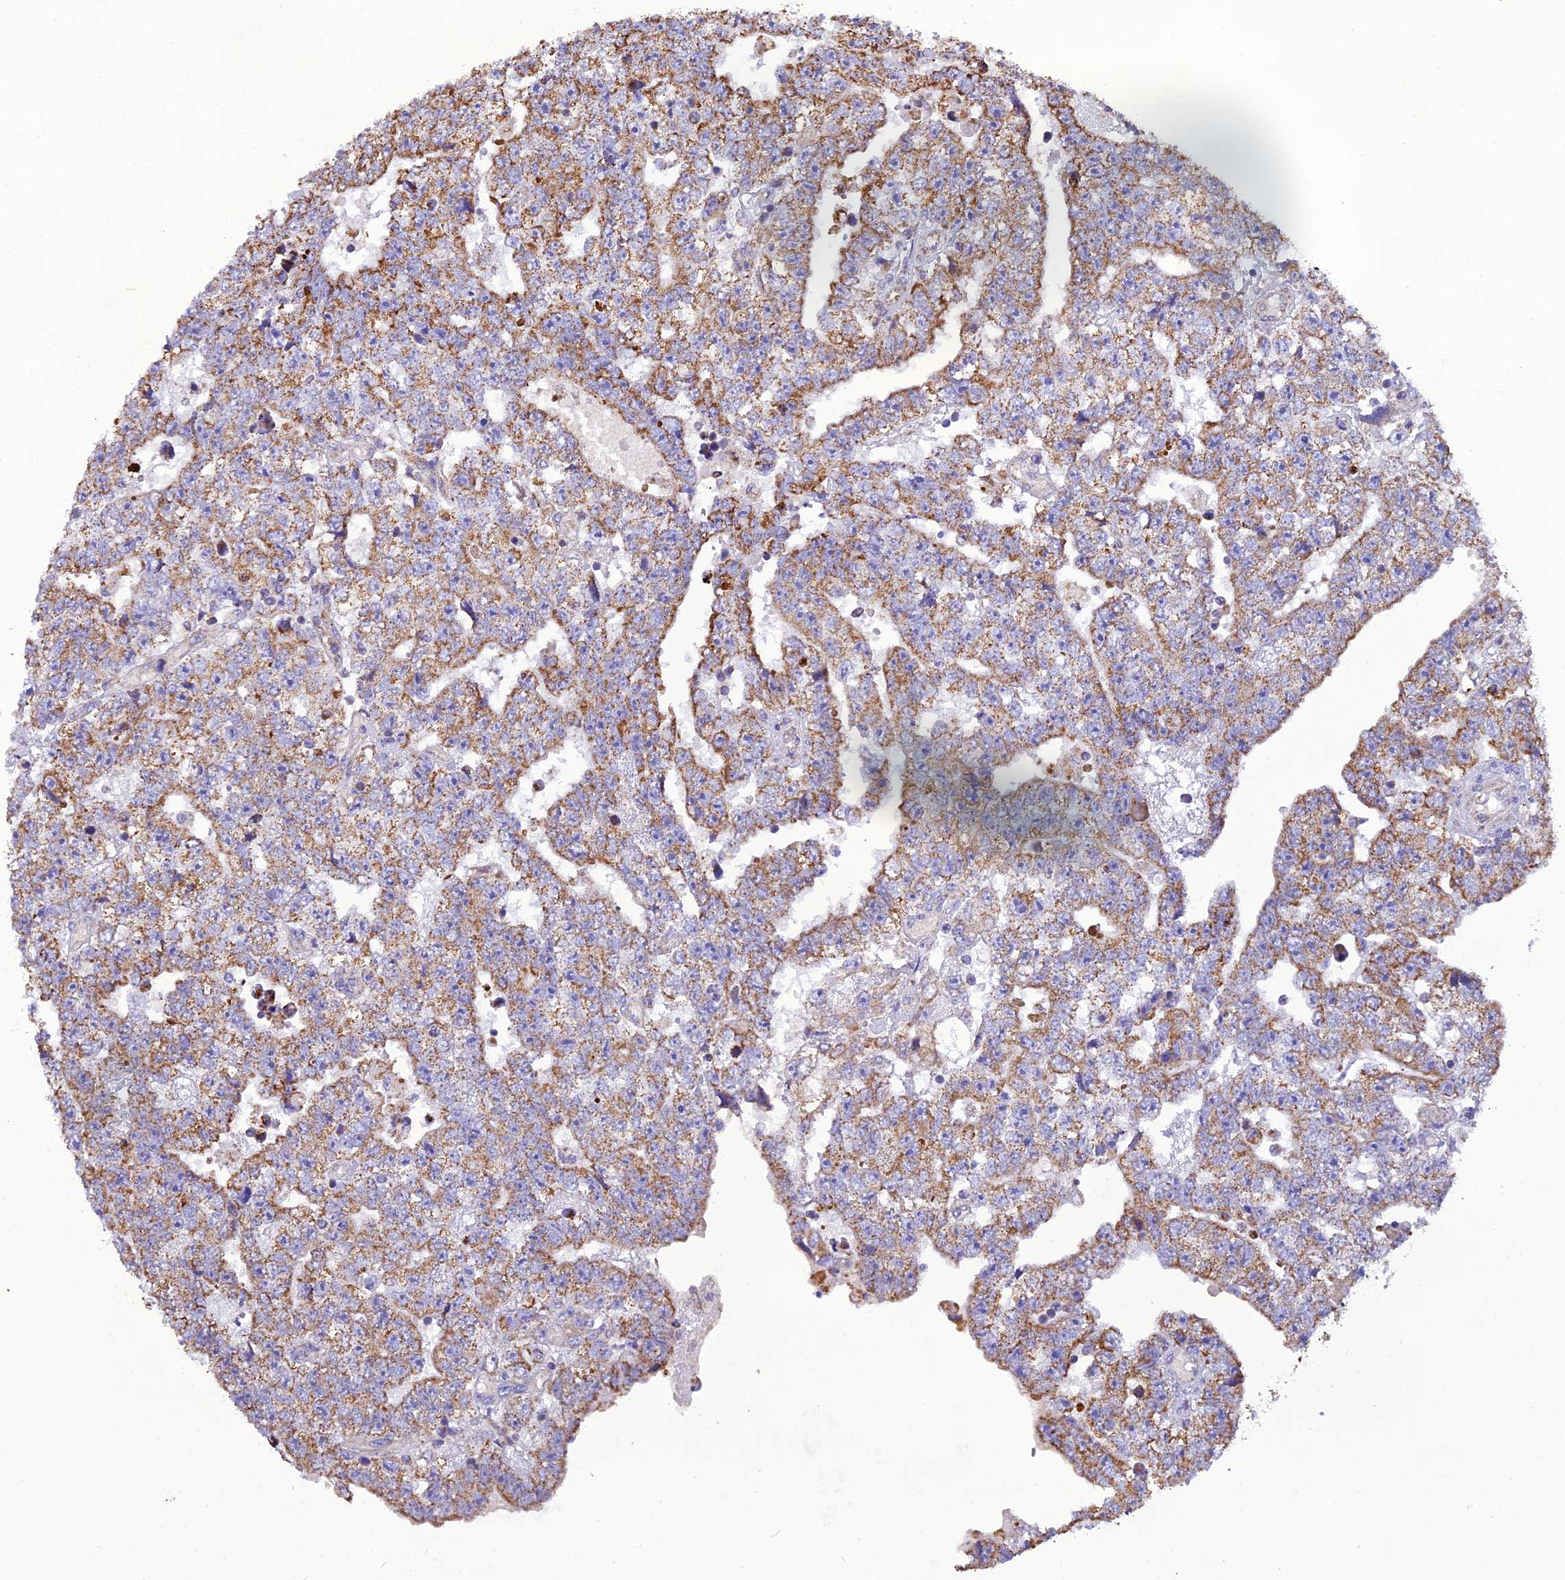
{"staining": {"intensity": "moderate", "quantity": ">75%", "location": "cytoplasmic/membranous"}, "tissue": "testis cancer", "cell_type": "Tumor cells", "image_type": "cancer", "snomed": [{"axis": "morphology", "description": "Carcinoma, Embryonal, NOS"}, {"axis": "topography", "description": "Testis"}], "caption": "IHC image of neoplastic tissue: testis embryonal carcinoma stained using immunohistochemistry (IHC) shows medium levels of moderate protein expression localized specifically in the cytoplasmic/membranous of tumor cells, appearing as a cytoplasmic/membranous brown color.", "gene": "GPD1", "patient": {"sex": "male", "age": 25}}